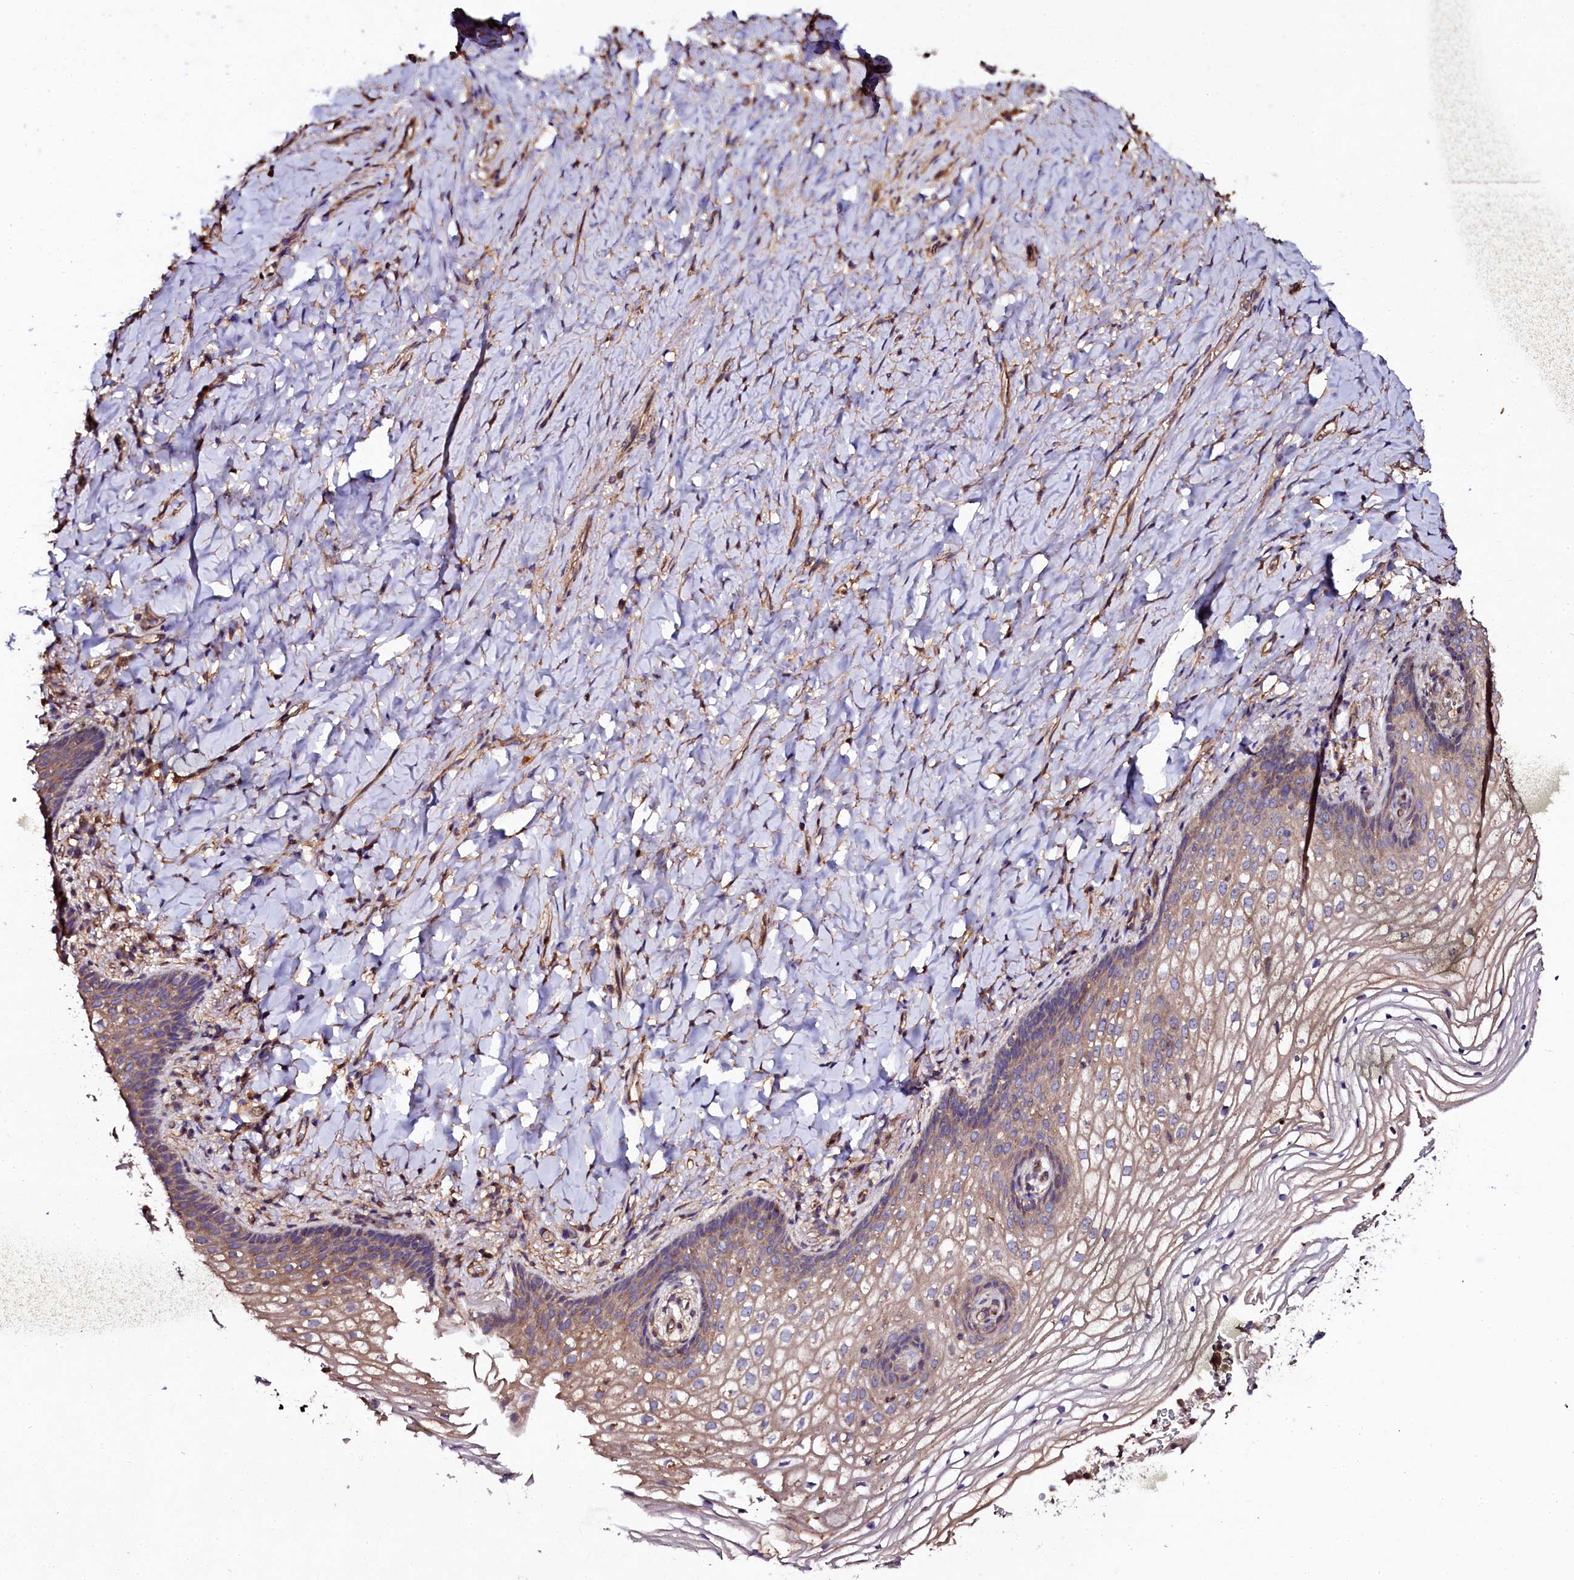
{"staining": {"intensity": "weak", "quantity": "25%-75%", "location": "cytoplasmic/membranous"}, "tissue": "vagina", "cell_type": "Squamous epithelial cells", "image_type": "normal", "snomed": [{"axis": "morphology", "description": "Normal tissue, NOS"}, {"axis": "topography", "description": "Vagina"}], "caption": "Immunohistochemistry staining of normal vagina, which reveals low levels of weak cytoplasmic/membranous positivity in about 25%-75% of squamous epithelial cells indicating weak cytoplasmic/membranous protein expression. The staining was performed using DAB (3,3'-diaminobenzidine) (brown) for protein detection and nuclei were counterstained in hematoxylin (blue).", "gene": "APPL2", "patient": {"sex": "female", "age": 60}}